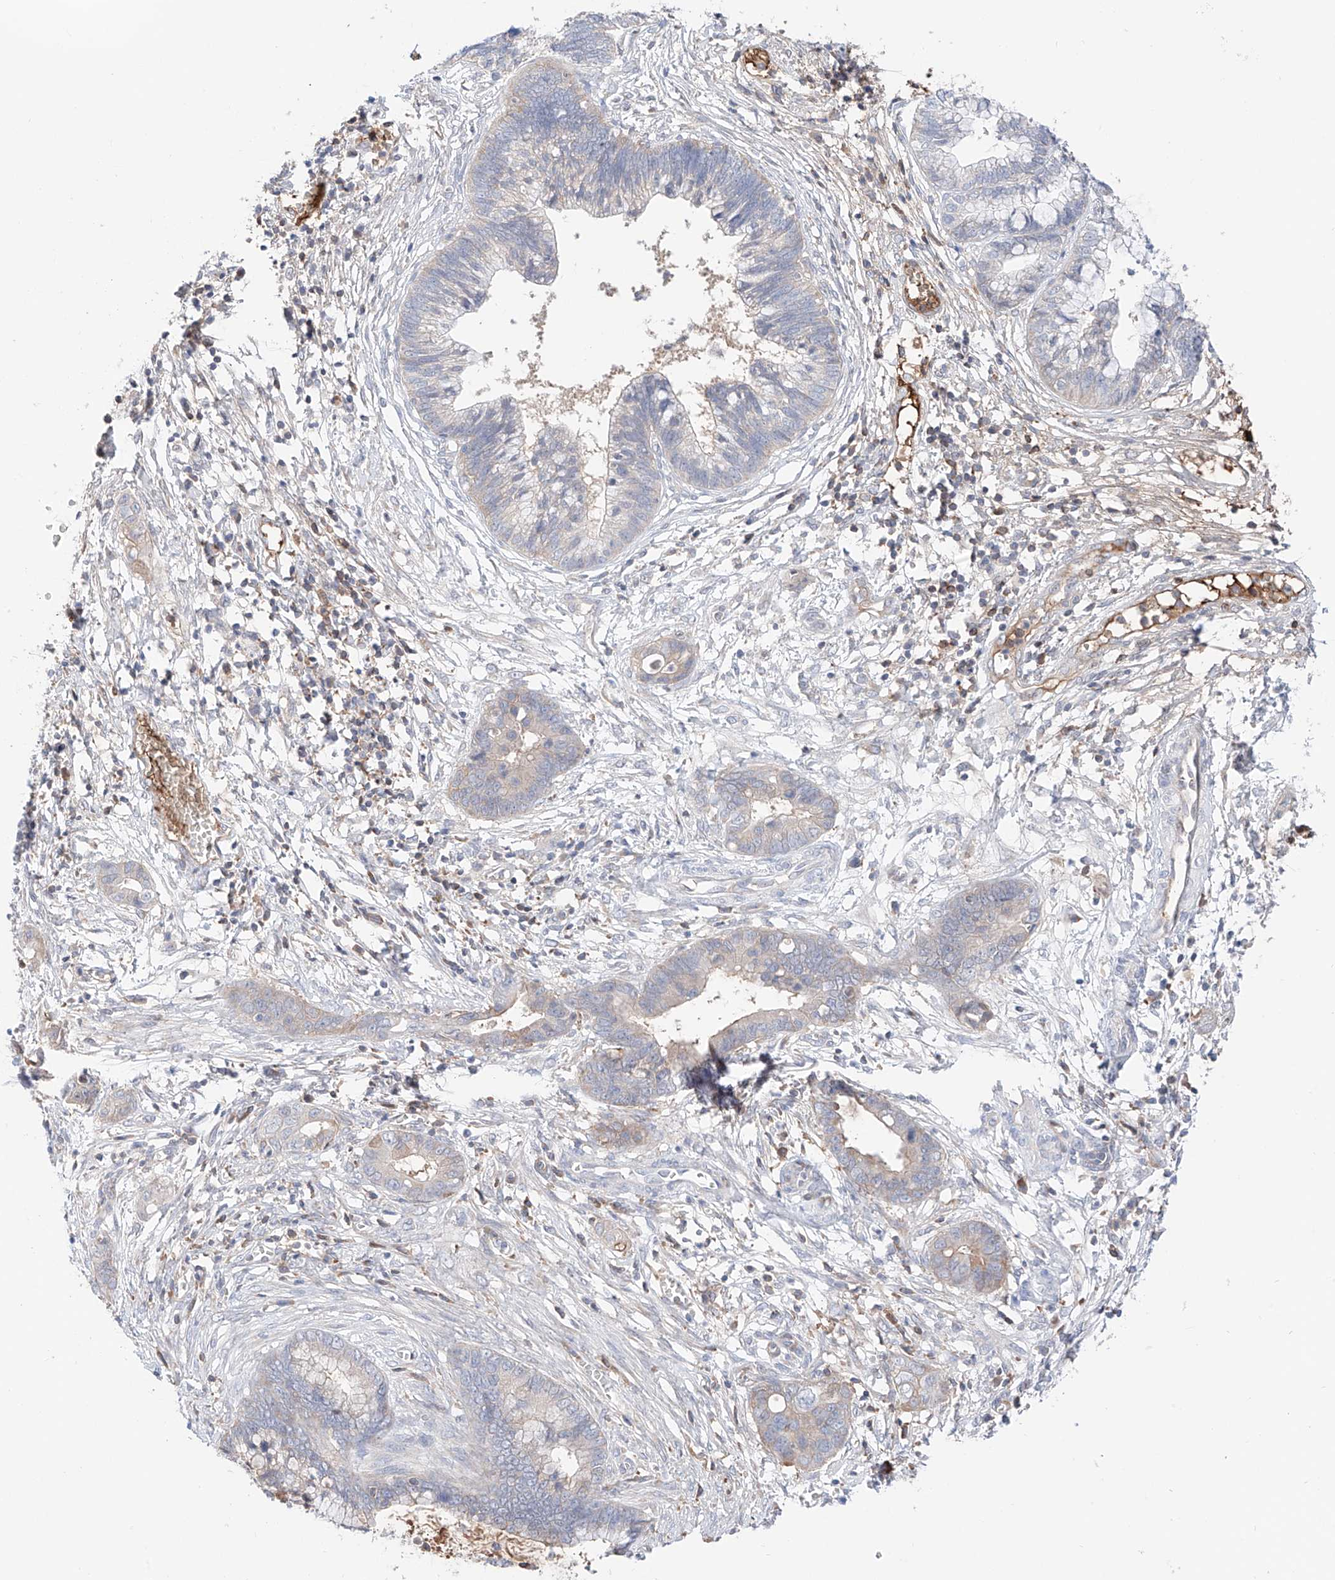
{"staining": {"intensity": "weak", "quantity": "<25%", "location": "cytoplasmic/membranous"}, "tissue": "cervical cancer", "cell_type": "Tumor cells", "image_type": "cancer", "snomed": [{"axis": "morphology", "description": "Adenocarcinoma, NOS"}, {"axis": "topography", "description": "Cervix"}], "caption": "Immunohistochemistry (IHC) of cervical cancer shows no expression in tumor cells.", "gene": "PGGT1B", "patient": {"sex": "female", "age": 44}}